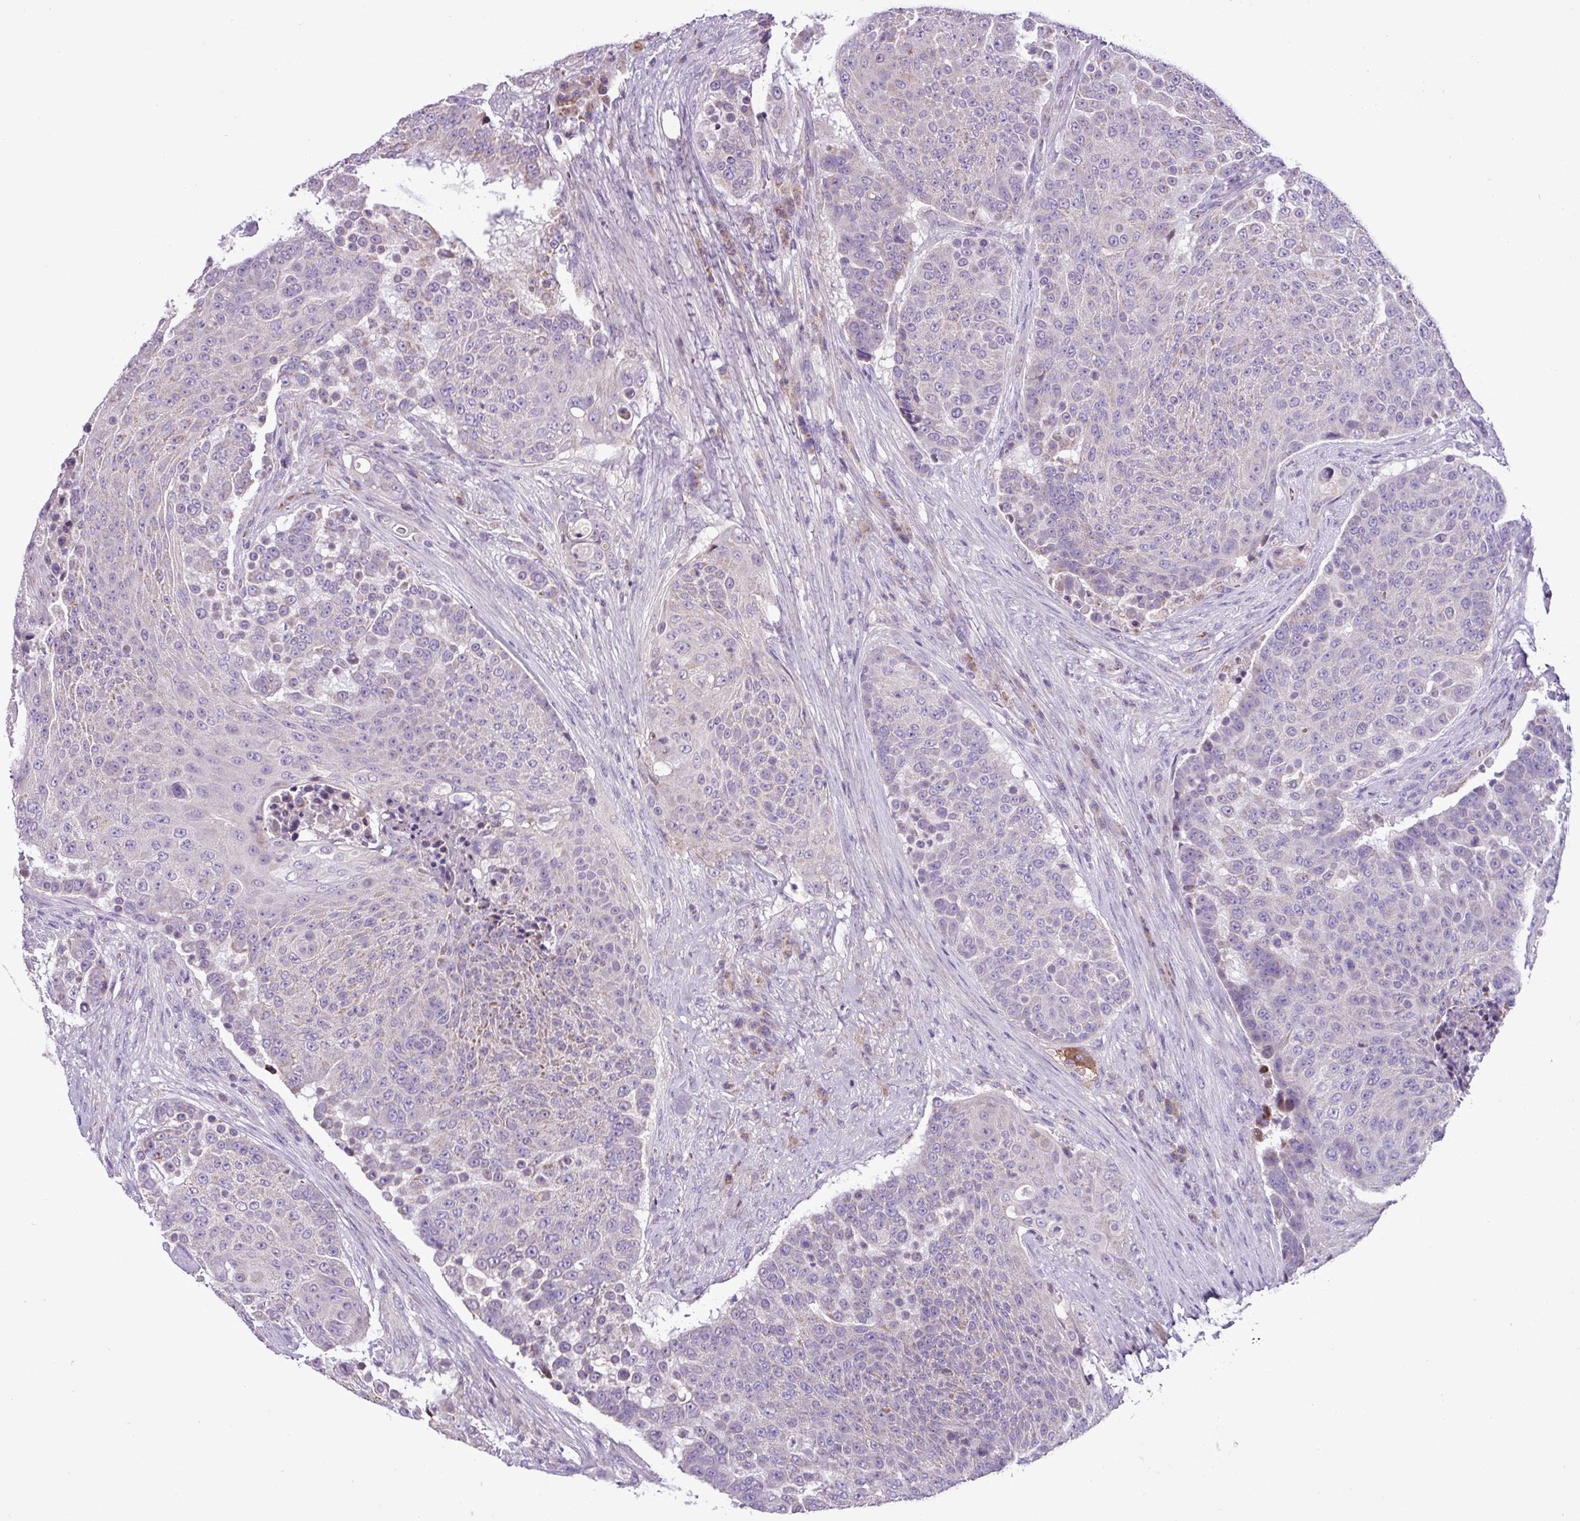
{"staining": {"intensity": "weak", "quantity": "<25%", "location": "cytoplasmic/membranous"}, "tissue": "urothelial cancer", "cell_type": "Tumor cells", "image_type": "cancer", "snomed": [{"axis": "morphology", "description": "Urothelial carcinoma, High grade"}, {"axis": "topography", "description": "Urinary bladder"}], "caption": "An IHC photomicrograph of urothelial carcinoma (high-grade) is shown. There is no staining in tumor cells of urothelial carcinoma (high-grade).", "gene": "FAM183A", "patient": {"sex": "female", "age": 63}}